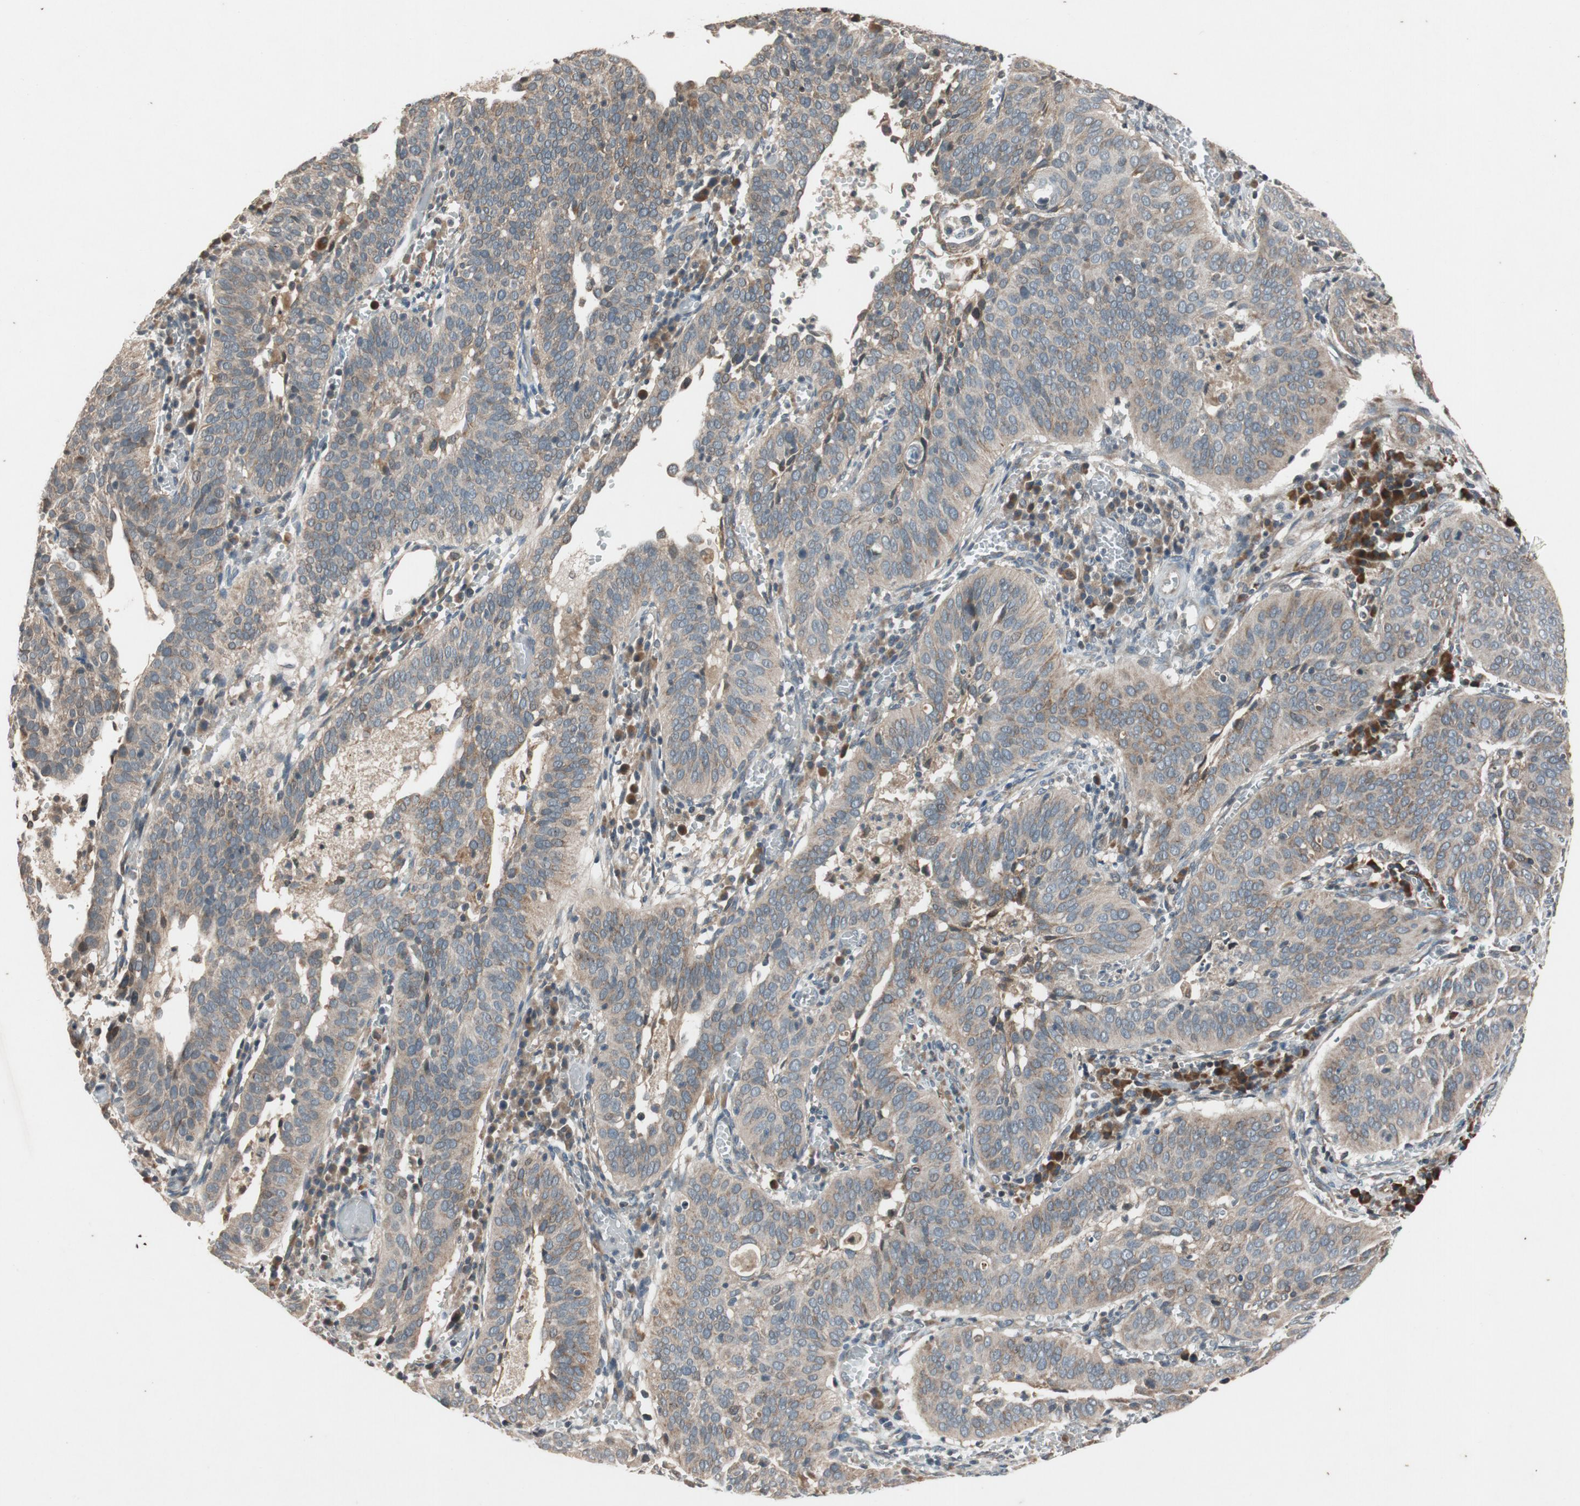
{"staining": {"intensity": "moderate", "quantity": ">75%", "location": "cytoplasmic/membranous"}, "tissue": "cervical cancer", "cell_type": "Tumor cells", "image_type": "cancer", "snomed": [{"axis": "morphology", "description": "Squamous cell carcinoma, NOS"}, {"axis": "topography", "description": "Cervix"}], "caption": "There is medium levels of moderate cytoplasmic/membranous expression in tumor cells of cervical squamous cell carcinoma, as demonstrated by immunohistochemical staining (brown color).", "gene": "ATP2C1", "patient": {"sex": "female", "age": 39}}